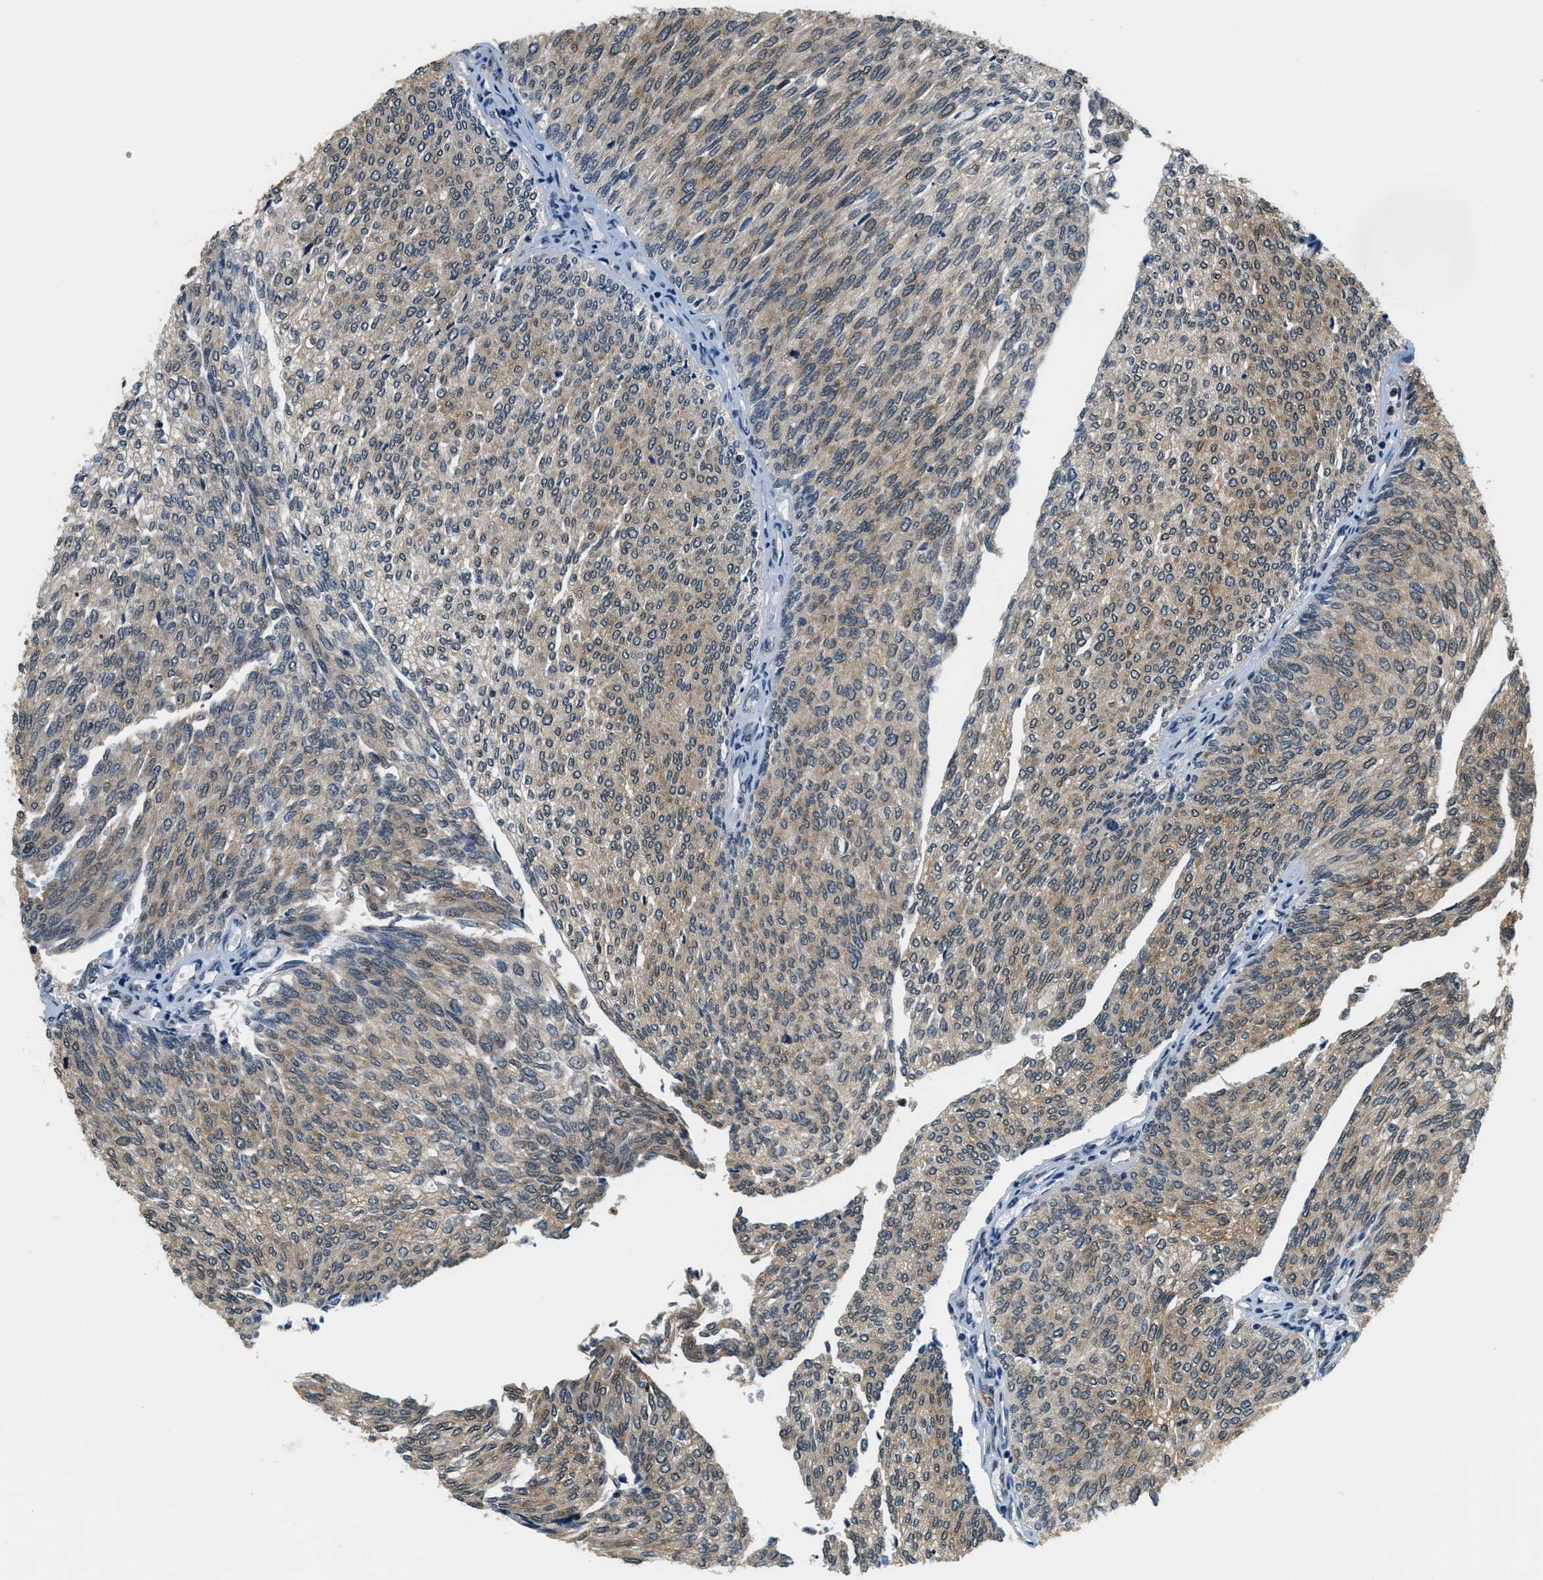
{"staining": {"intensity": "moderate", "quantity": "25%-75%", "location": "cytoplasmic/membranous"}, "tissue": "urothelial cancer", "cell_type": "Tumor cells", "image_type": "cancer", "snomed": [{"axis": "morphology", "description": "Urothelial carcinoma, Low grade"}, {"axis": "topography", "description": "Urinary bladder"}], "caption": "Human urothelial cancer stained with a brown dye exhibits moderate cytoplasmic/membranous positive positivity in about 25%-75% of tumor cells.", "gene": "RAB11FIP1", "patient": {"sex": "female", "age": 79}}